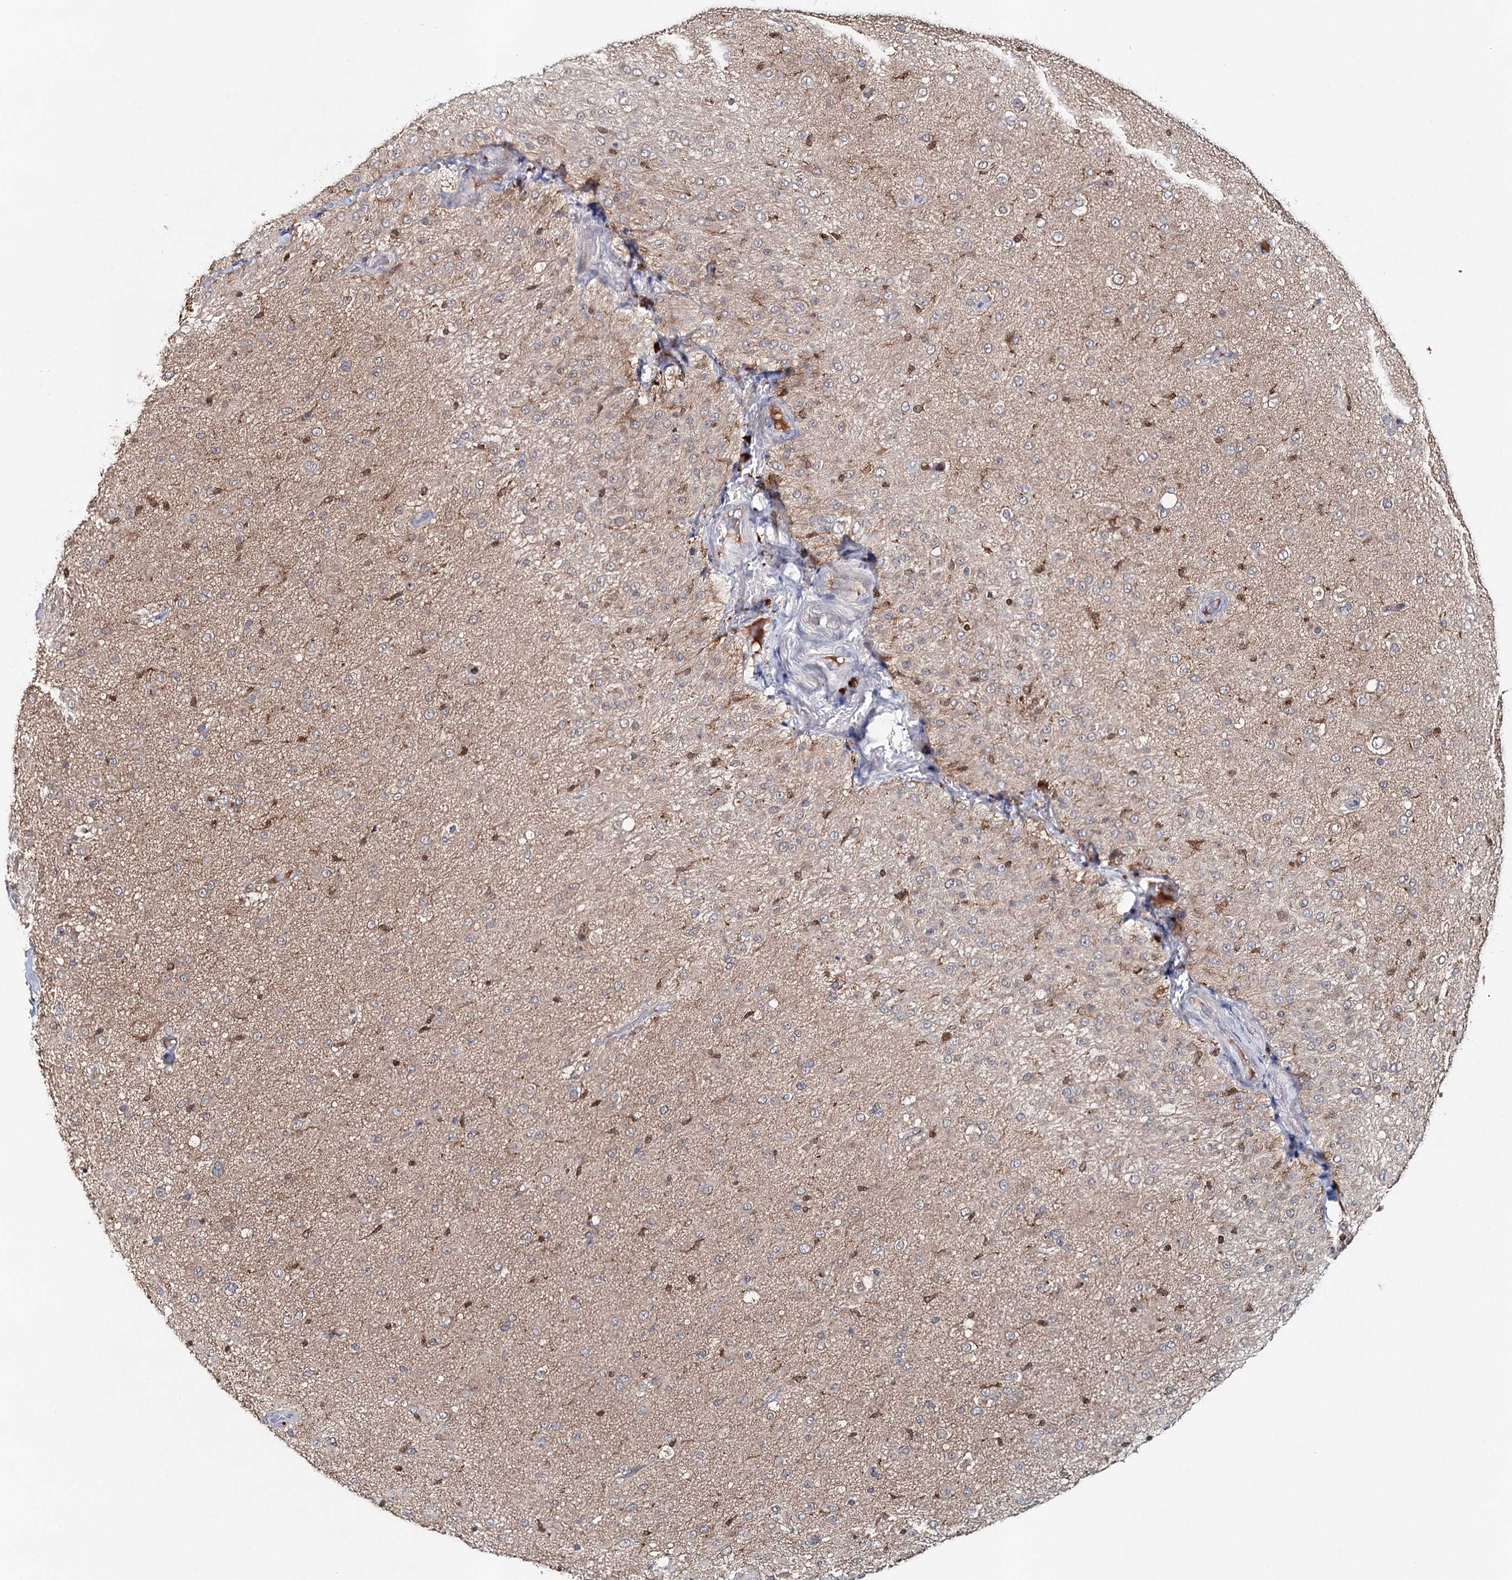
{"staining": {"intensity": "negative", "quantity": "none", "location": "none"}, "tissue": "glioma", "cell_type": "Tumor cells", "image_type": "cancer", "snomed": [{"axis": "morphology", "description": "Glioma, malignant, Low grade"}, {"axis": "topography", "description": "Brain"}], "caption": "Protein analysis of malignant glioma (low-grade) exhibits no significant staining in tumor cells.", "gene": "SLC41A2", "patient": {"sex": "male", "age": 65}}